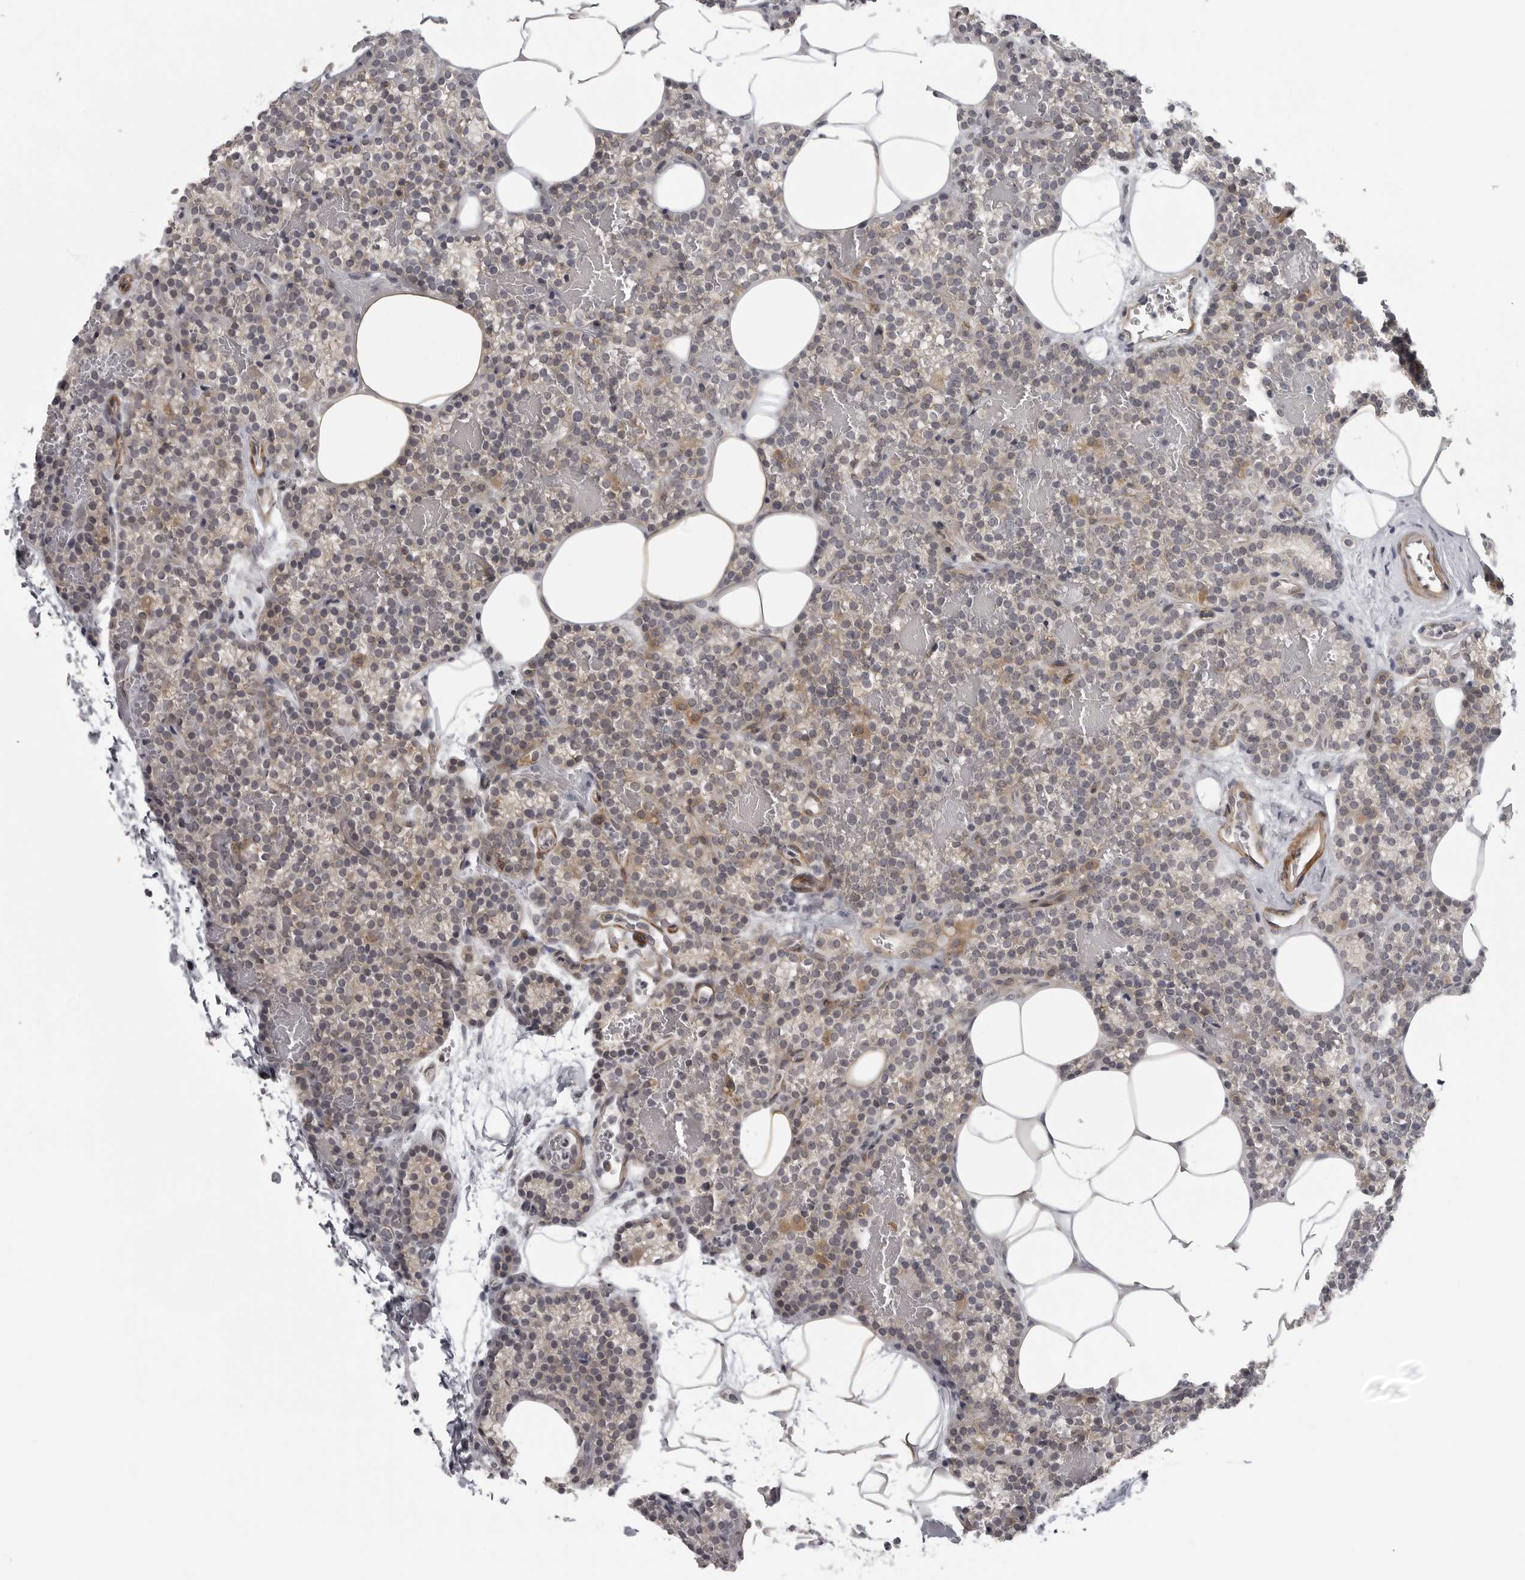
{"staining": {"intensity": "weak", "quantity": "25%-75%", "location": "cytoplasmic/membranous"}, "tissue": "parathyroid gland", "cell_type": "Glandular cells", "image_type": "normal", "snomed": [{"axis": "morphology", "description": "Normal tissue, NOS"}, {"axis": "topography", "description": "Parathyroid gland"}], "caption": "Protein staining reveals weak cytoplasmic/membranous positivity in approximately 25%-75% of glandular cells in benign parathyroid gland.", "gene": "TUT4", "patient": {"sex": "male", "age": 58}}